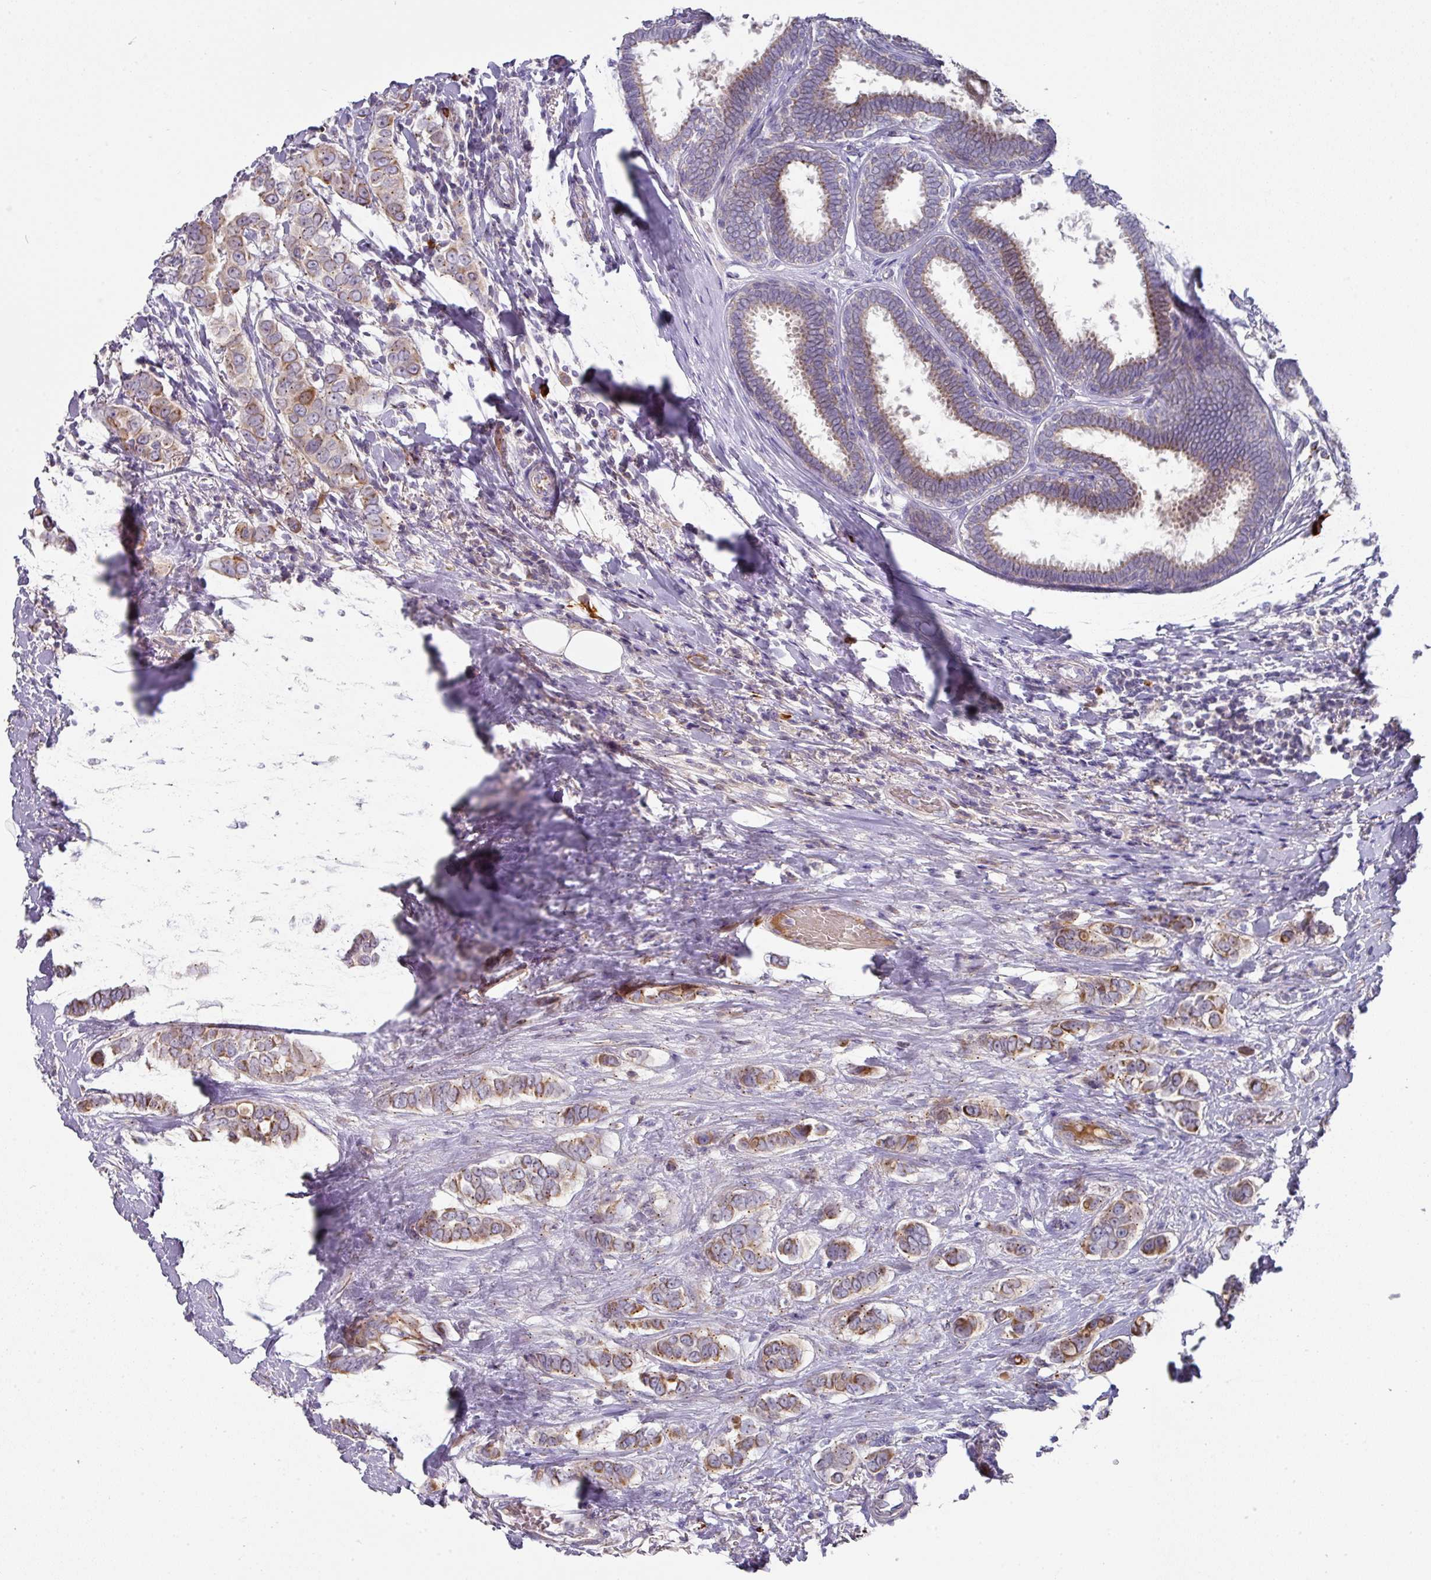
{"staining": {"intensity": "moderate", "quantity": ">75%", "location": "cytoplasmic/membranous"}, "tissue": "breast cancer", "cell_type": "Tumor cells", "image_type": "cancer", "snomed": [{"axis": "morphology", "description": "Lobular carcinoma"}, {"axis": "topography", "description": "Breast"}], "caption": "The photomicrograph shows a brown stain indicating the presence of a protein in the cytoplasmic/membranous of tumor cells in breast cancer.", "gene": "IL4R", "patient": {"sex": "female", "age": 51}}